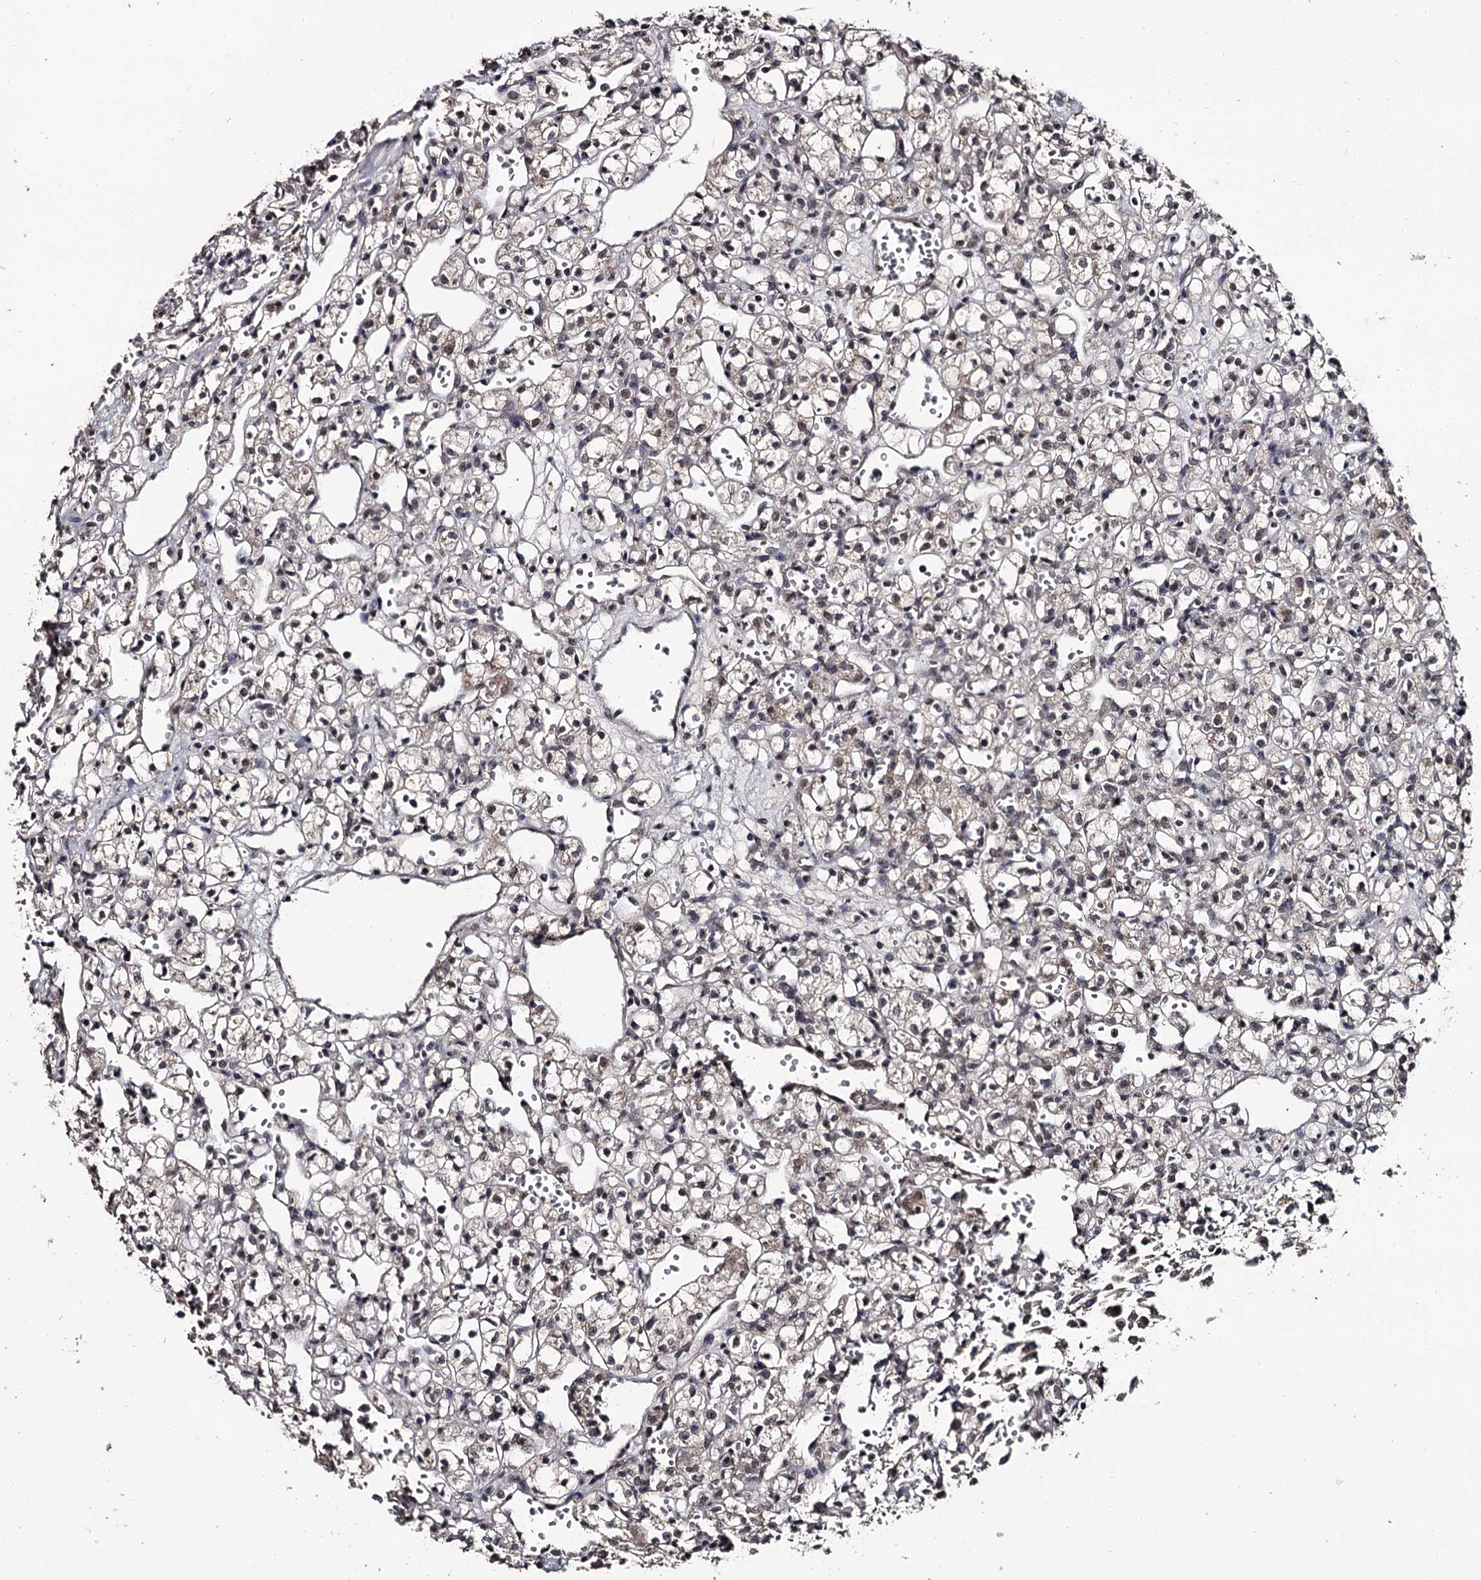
{"staining": {"intensity": "negative", "quantity": "none", "location": "none"}, "tissue": "renal cancer", "cell_type": "Tumor cells", "image_type": "cancer", "snomed": [{"axis": "morphology", "description": "Adenocarcinoma, NOS"}, {"axis": "topography", "description": "Kidney"}], "caption": "This is an immunohistochemistry (IHC) image of human adenocarcinoma (renal). There is no positivity in tumor cells.", "gene": "PRPF40B", "patient": {"sex": "female", "age": 59}}